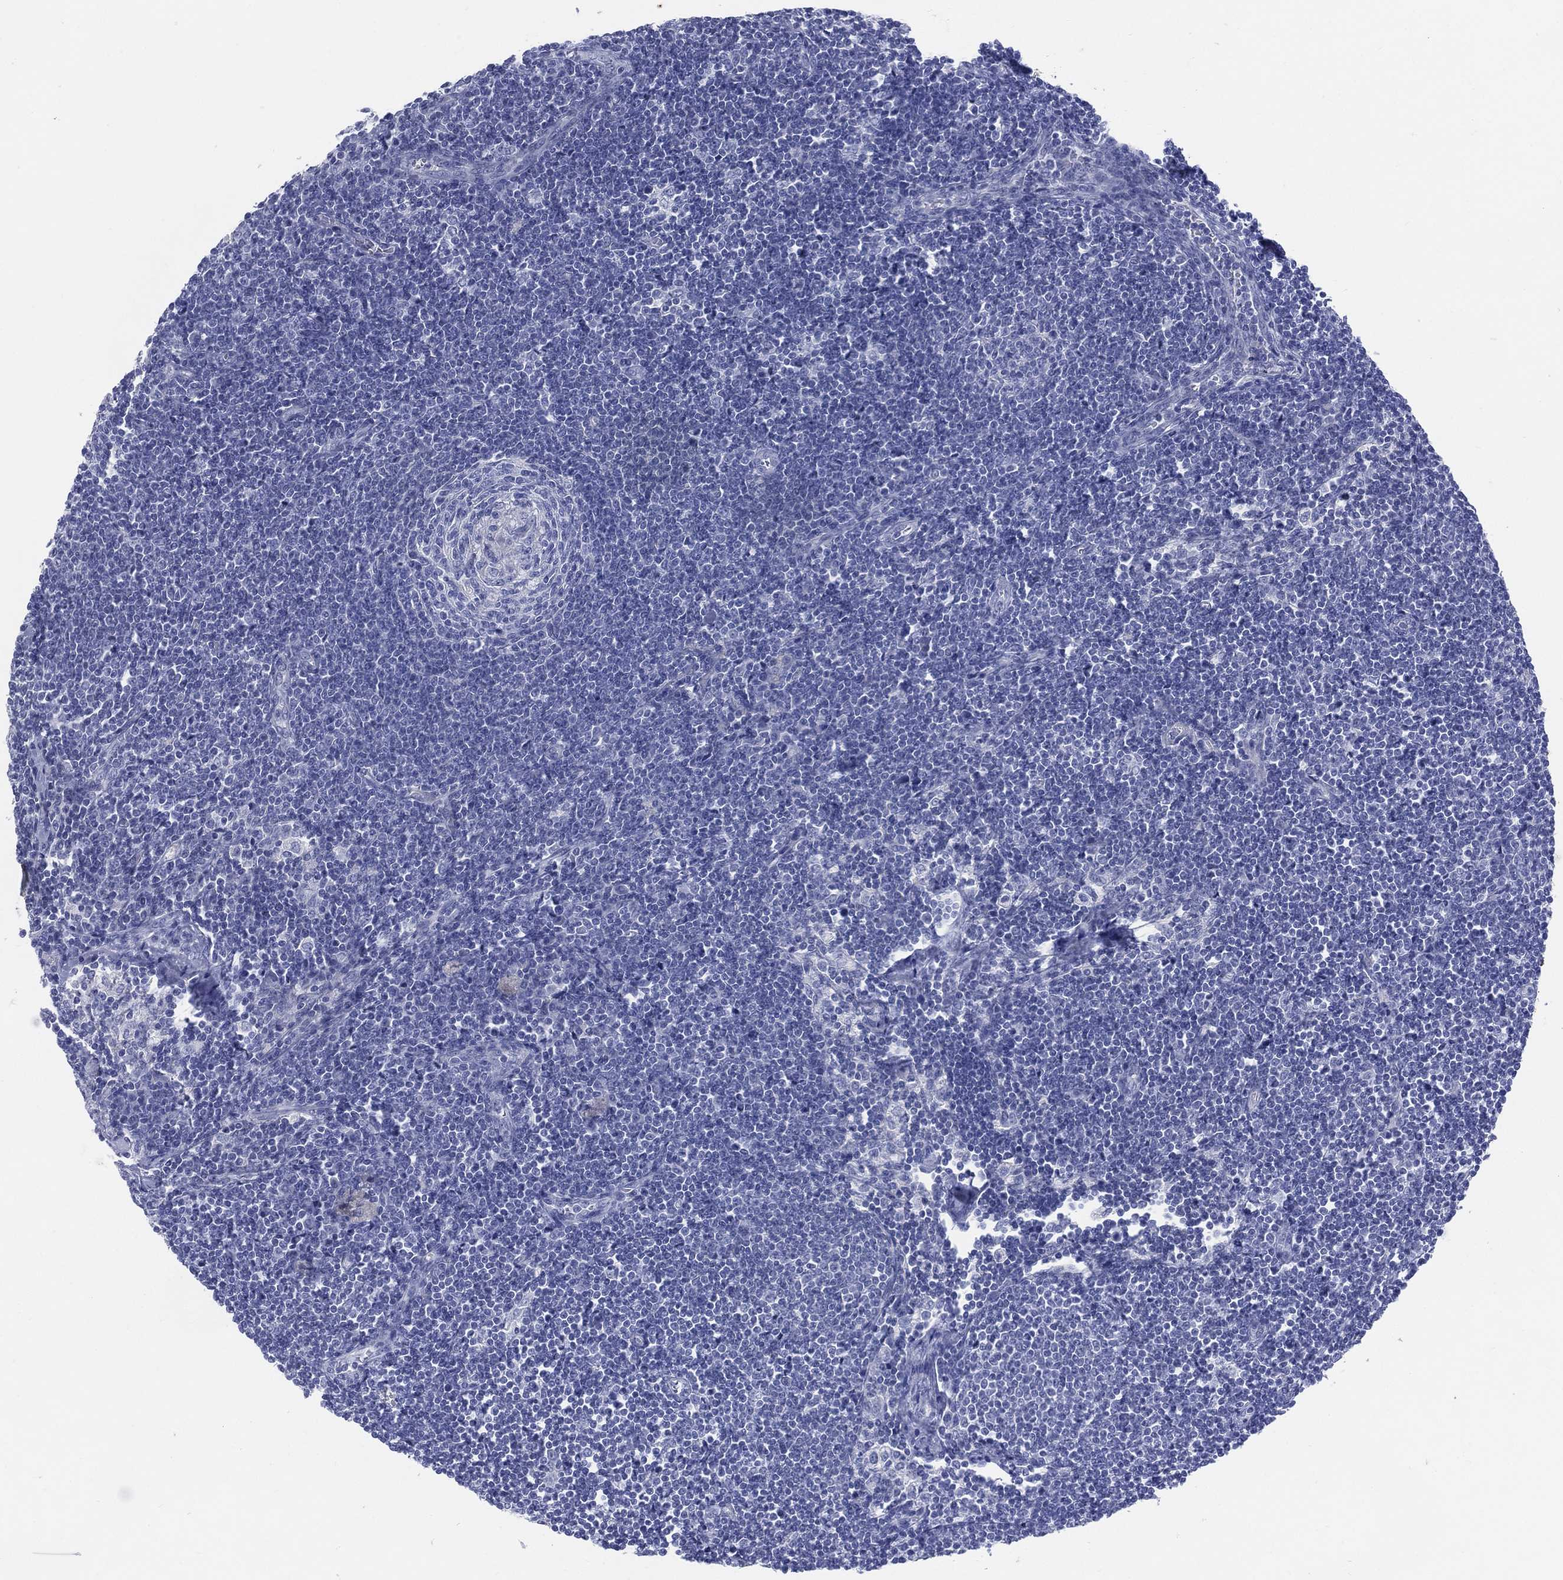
{"staining": {"intensity": "negative", "quantity": "none", "location": "none"}, "tissue": "lymph node", "cell_type": "Germinal center cells", "image_type": "normal", "snomed": [{"axis": "morphology", "description": "Normal tissue, NOS"}, {"axis": "morphology", "description": "Adenocarcinoma, NOS"}, {"axis": "topography", "description": "Lymph node"}, {"axis": "topography", "description": "Pancreas"}], "caption": "Immunohistochemistry photomicrograph of benign lymph node: human lymph node stained with DAB (3,3'-diaminobenzidine) reveals no significant protein positivity in germinal center cells.", "gene": "ENSG00000285953", "patient": {"sex": "female", "age": 58}}